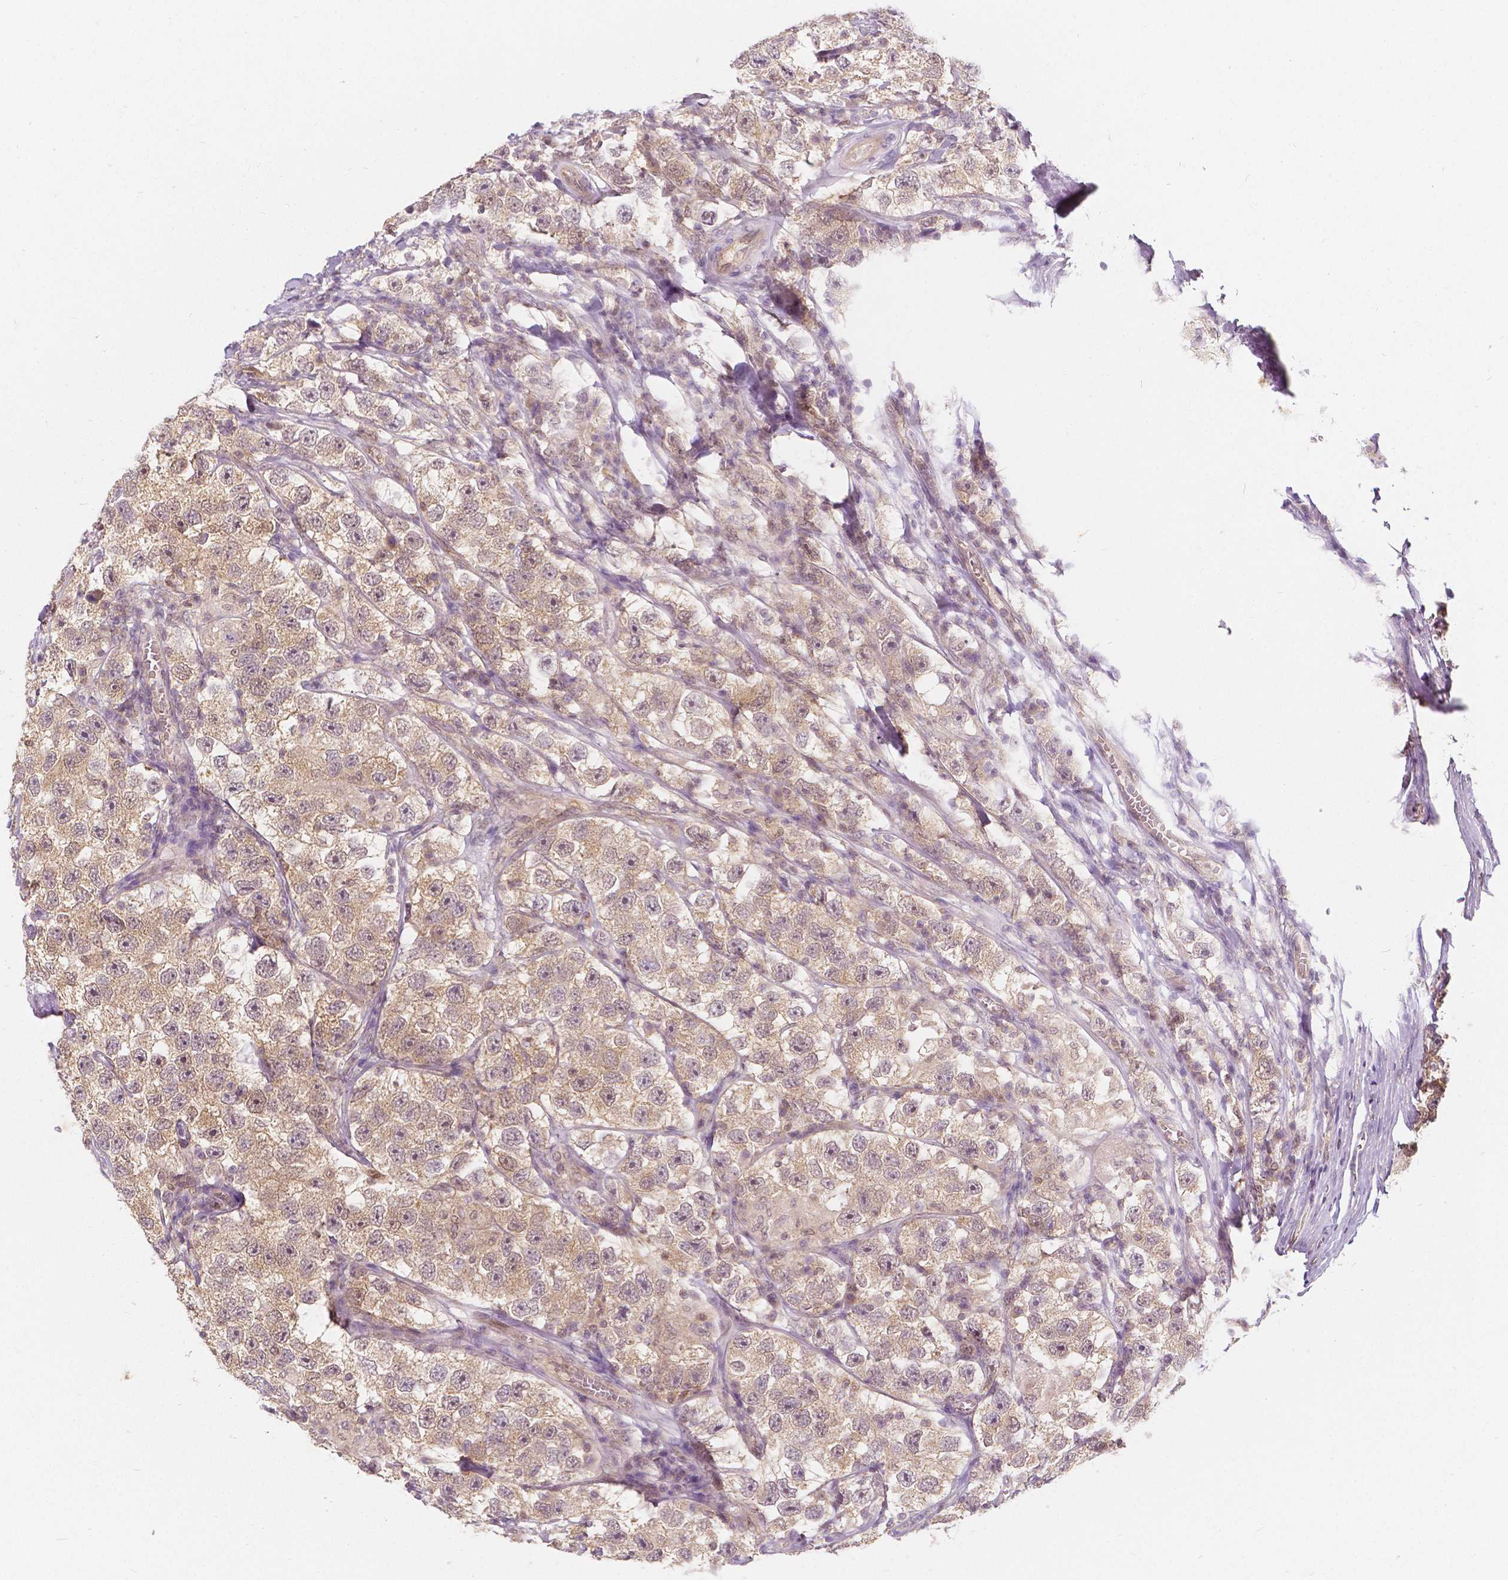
{"staining": {"intensity": "weak", "quantity": ">75%", "location": "cytoplasmic/membranous,nuclear"}, "tissue": "testis cancer", "cell_type": "Tumor cells", "image_type": "cancer", "snomed": [{"axis": "morphology", "description": "Seminoma, NOS"}, {"axis": "topography", "description": "Testis"}], "caption": "DAB (3,3'-diaminobenzidine) immunohistochemical staining of human testis seminoma displays weak cytoplasmic/membranous and nuclear protein staining in about >75% of tumor cells.", "gene": "NAPRT", "patient": {"sex": "male", "age": 26}}